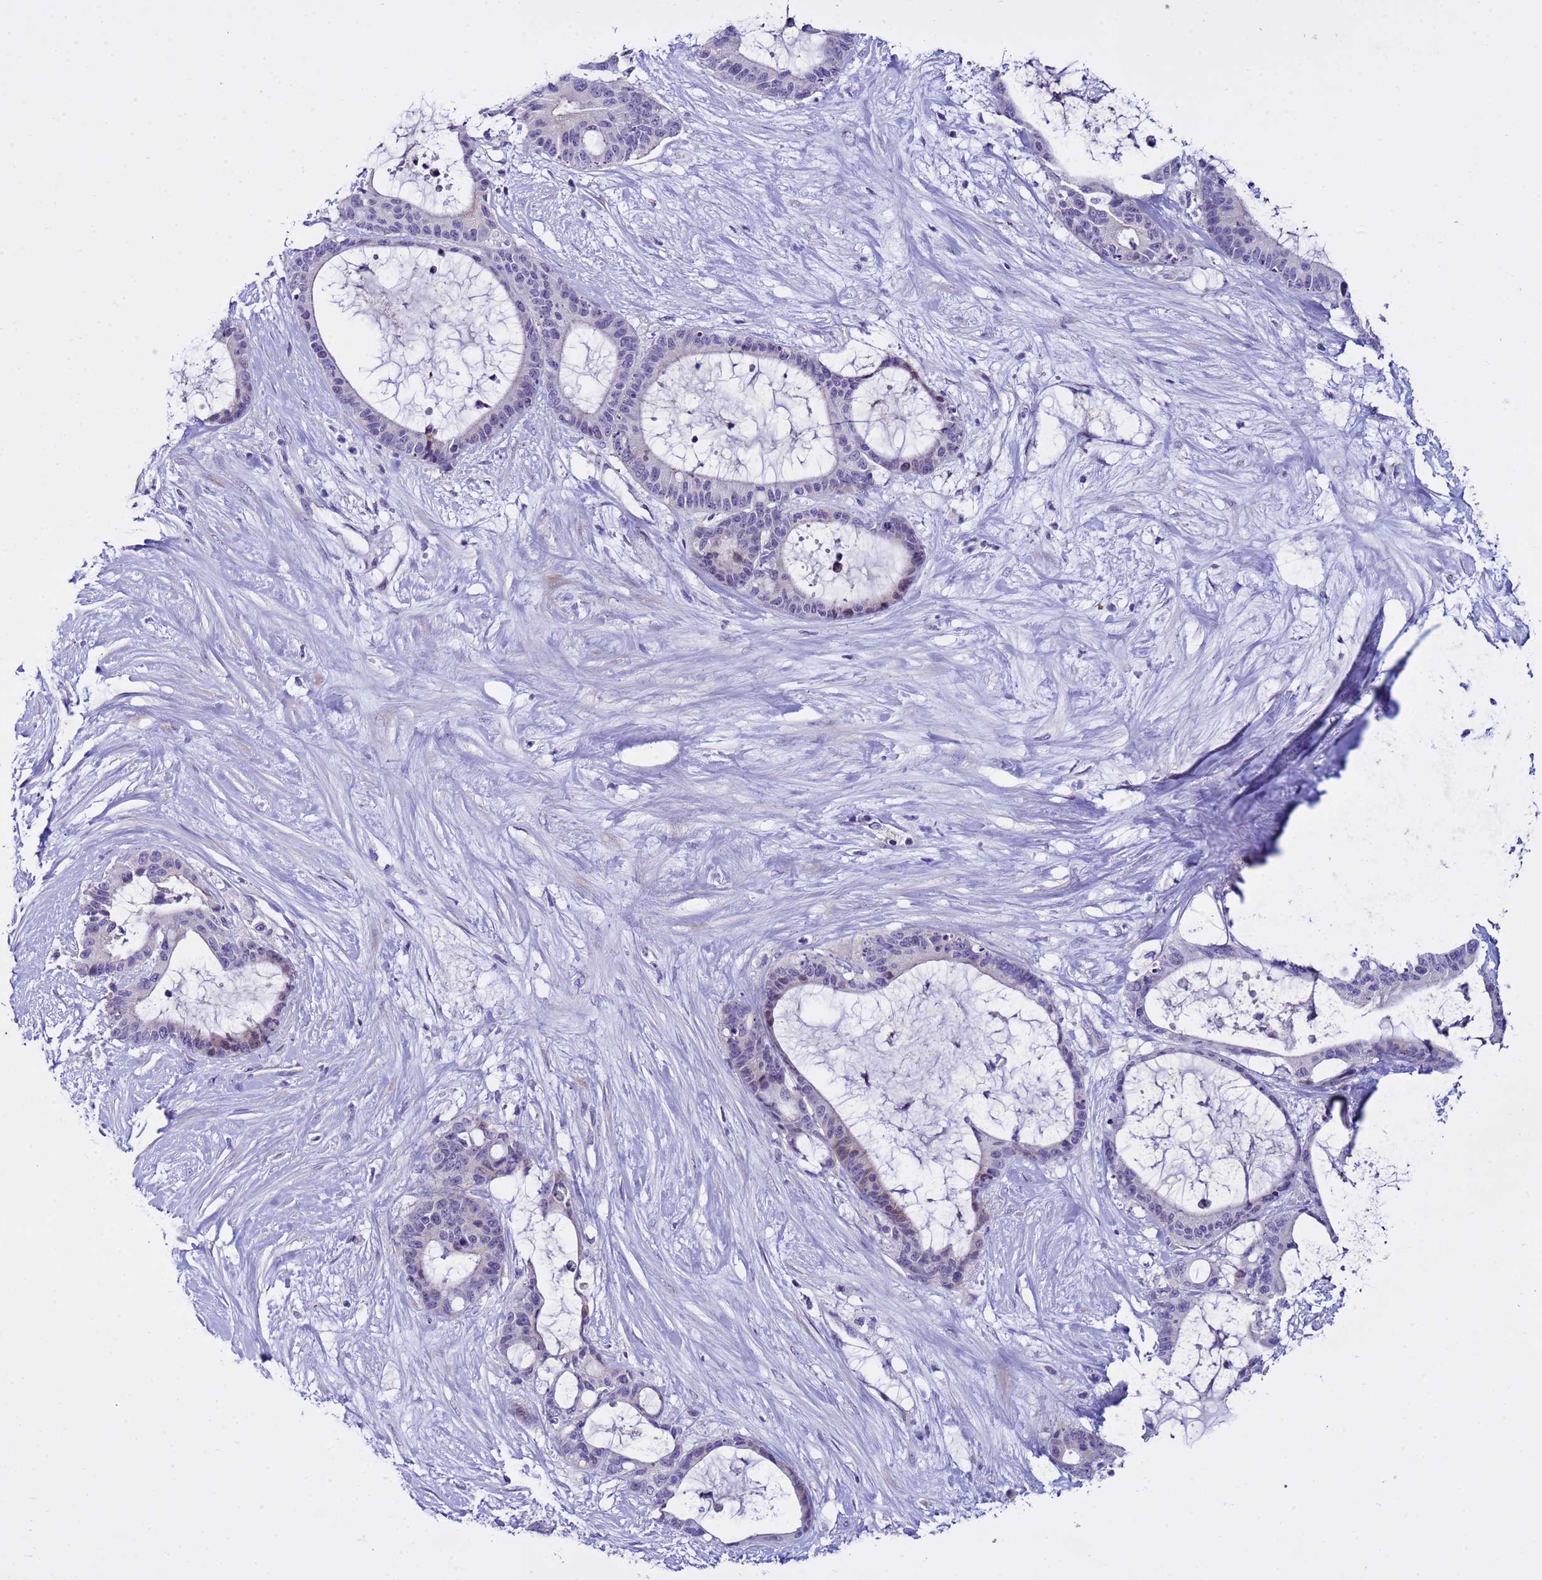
{"staining": {"intensity": "weak", "quantity": "<25%", "location": "cytoplasmic/membranous"}, "tissue": "liver cancer", "cell_type": "Tumor cells", "image_type": "cancer", "snomed": [{"axis": "morphology", "description": "Normal tissue, NOS"}, {"axis": "morphology", "description": "Cholangiocarcinoma"}, {"axis": "topography", "description": "Liver"}, {"axis": "topography", "description": "Peripheral nerve tissue"}], "caption": "Tumor cells are negative for brown protein staining in liver cholangiocarcinoma.", "gene": "IGSF11", "patient": {"sex": "female", "age": 73}}